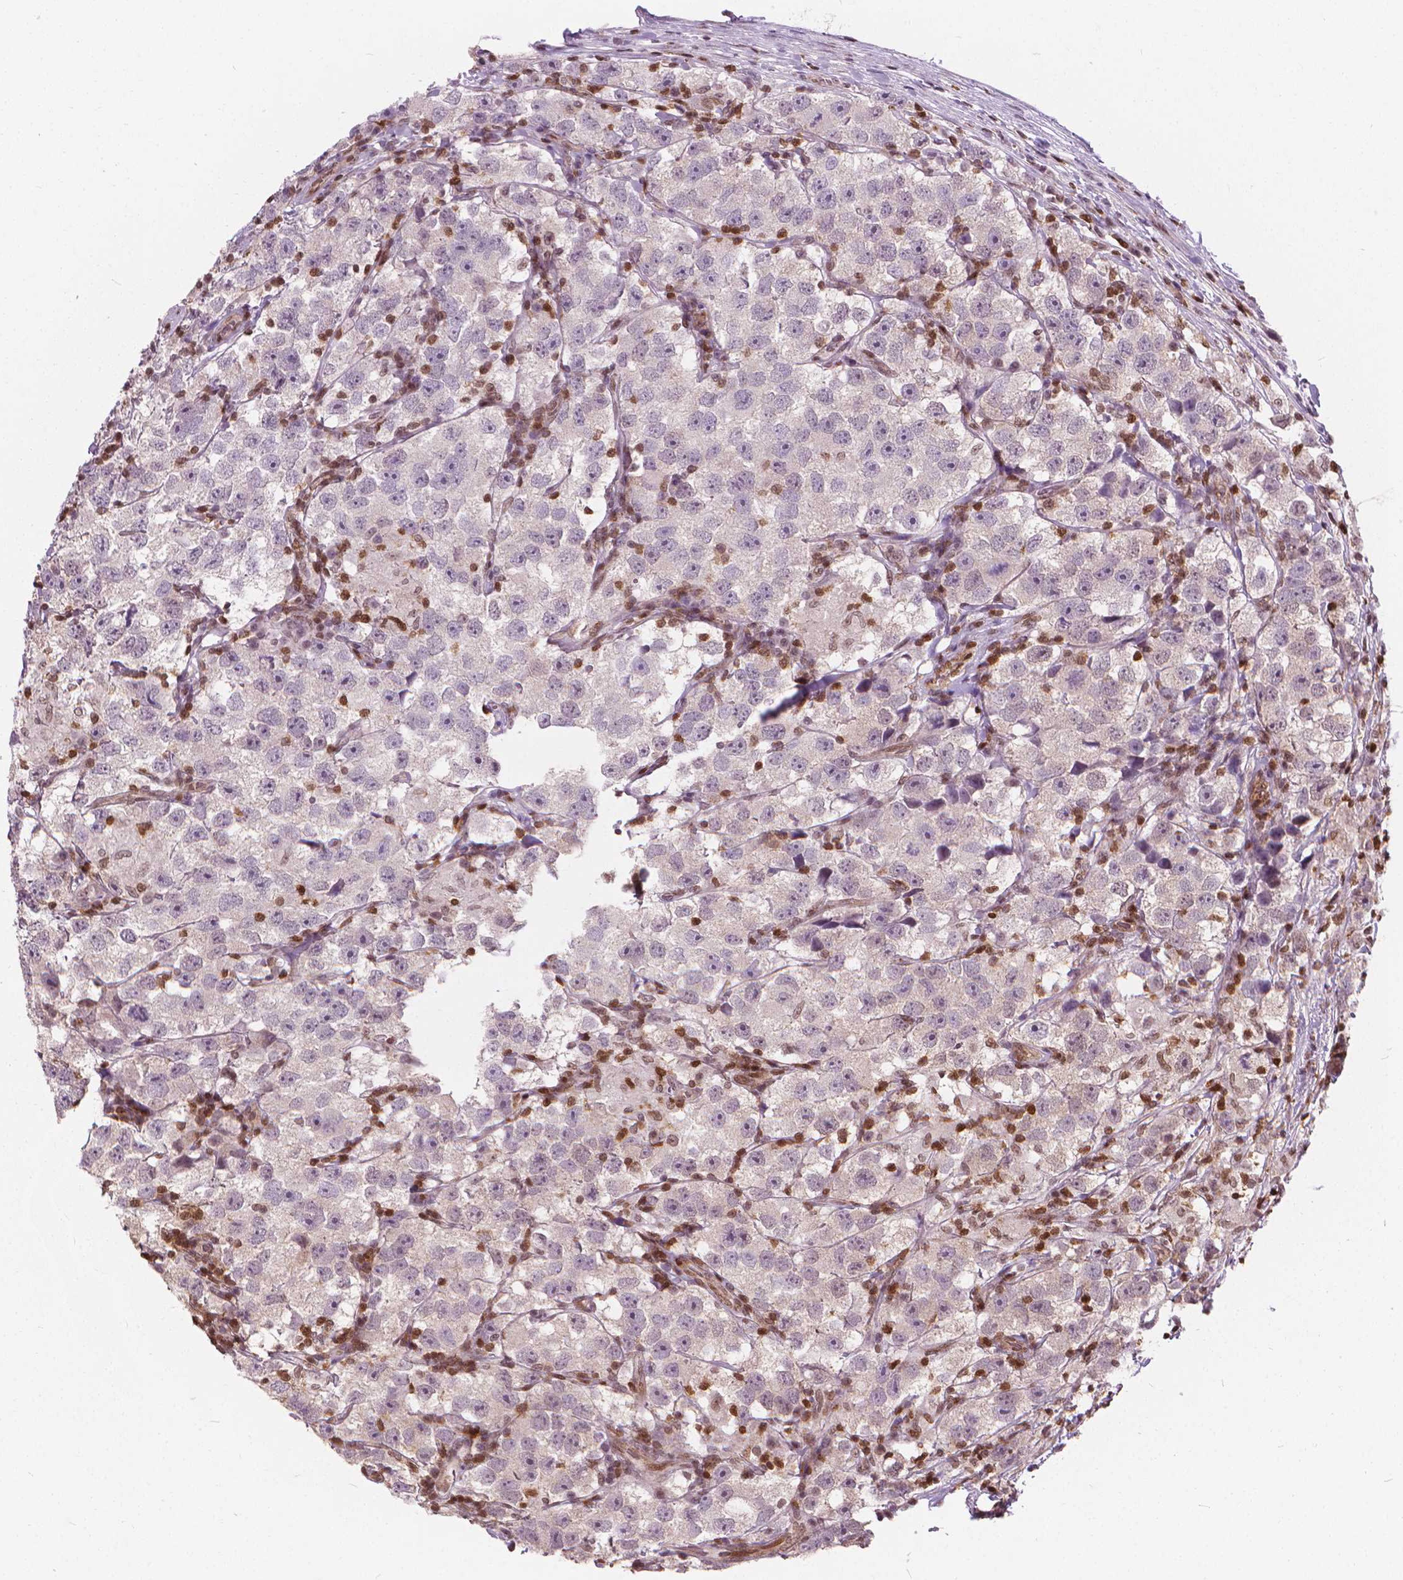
{"staining": {"intensity": "negative", "quantity": "none", "location": "none"}, "tissue": "testis cancer", "cell_type": "Tumor cells", "image_type": "cancer", "snomed": [{"axis": "morphology", "description": "Seminoma, NOS"}, {"axis": "topography", "description": "Testis"}], "caption": "Immunohistochemistry histopathology image of neoplastic tissue: testis cancer (seminoma) stained with DAB (3,3'-diaminobenzidine) displays no significant protein expression in tumor cells.", "gene": "STAT5B", "patient": {"sex": "male", "age": 26}}